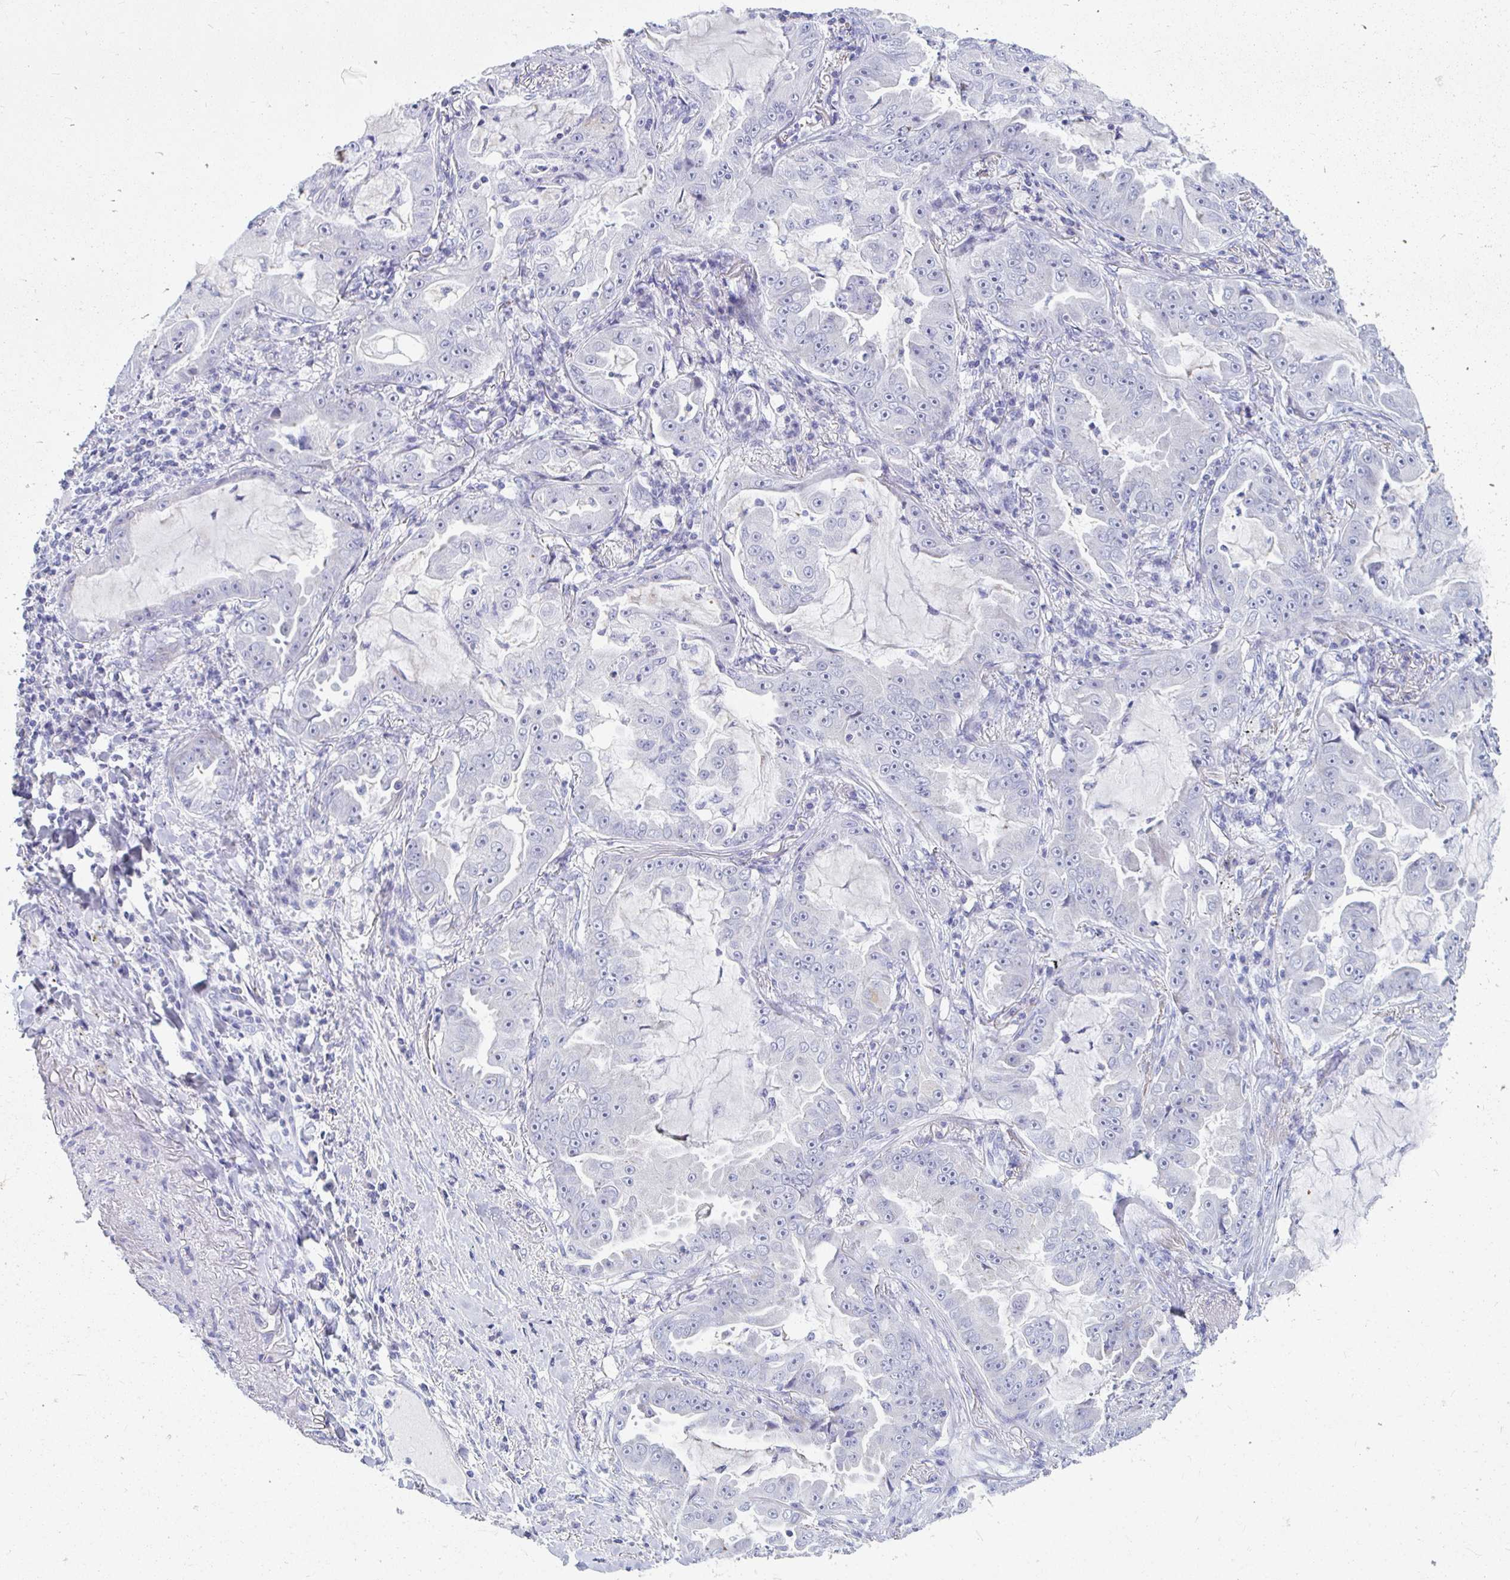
{"staining": {"intensity": "negative", "quantity": "none", "location": "none"}, "tissue": "lung cancer", "cell_type": "Tumor cells", "image_type": "cancer", "snomed": [{"axis": "morphology", "description": "Adenocarcinoma, NOS"}, {"axis": "topography", "description": "Lung"}], "caption": "Immunohistochemical staining of human lung cancer demonstrates no significant positivity in tumor cells.", "gene": "PEG10", "patient": {"sex": "female", "age": 52}}